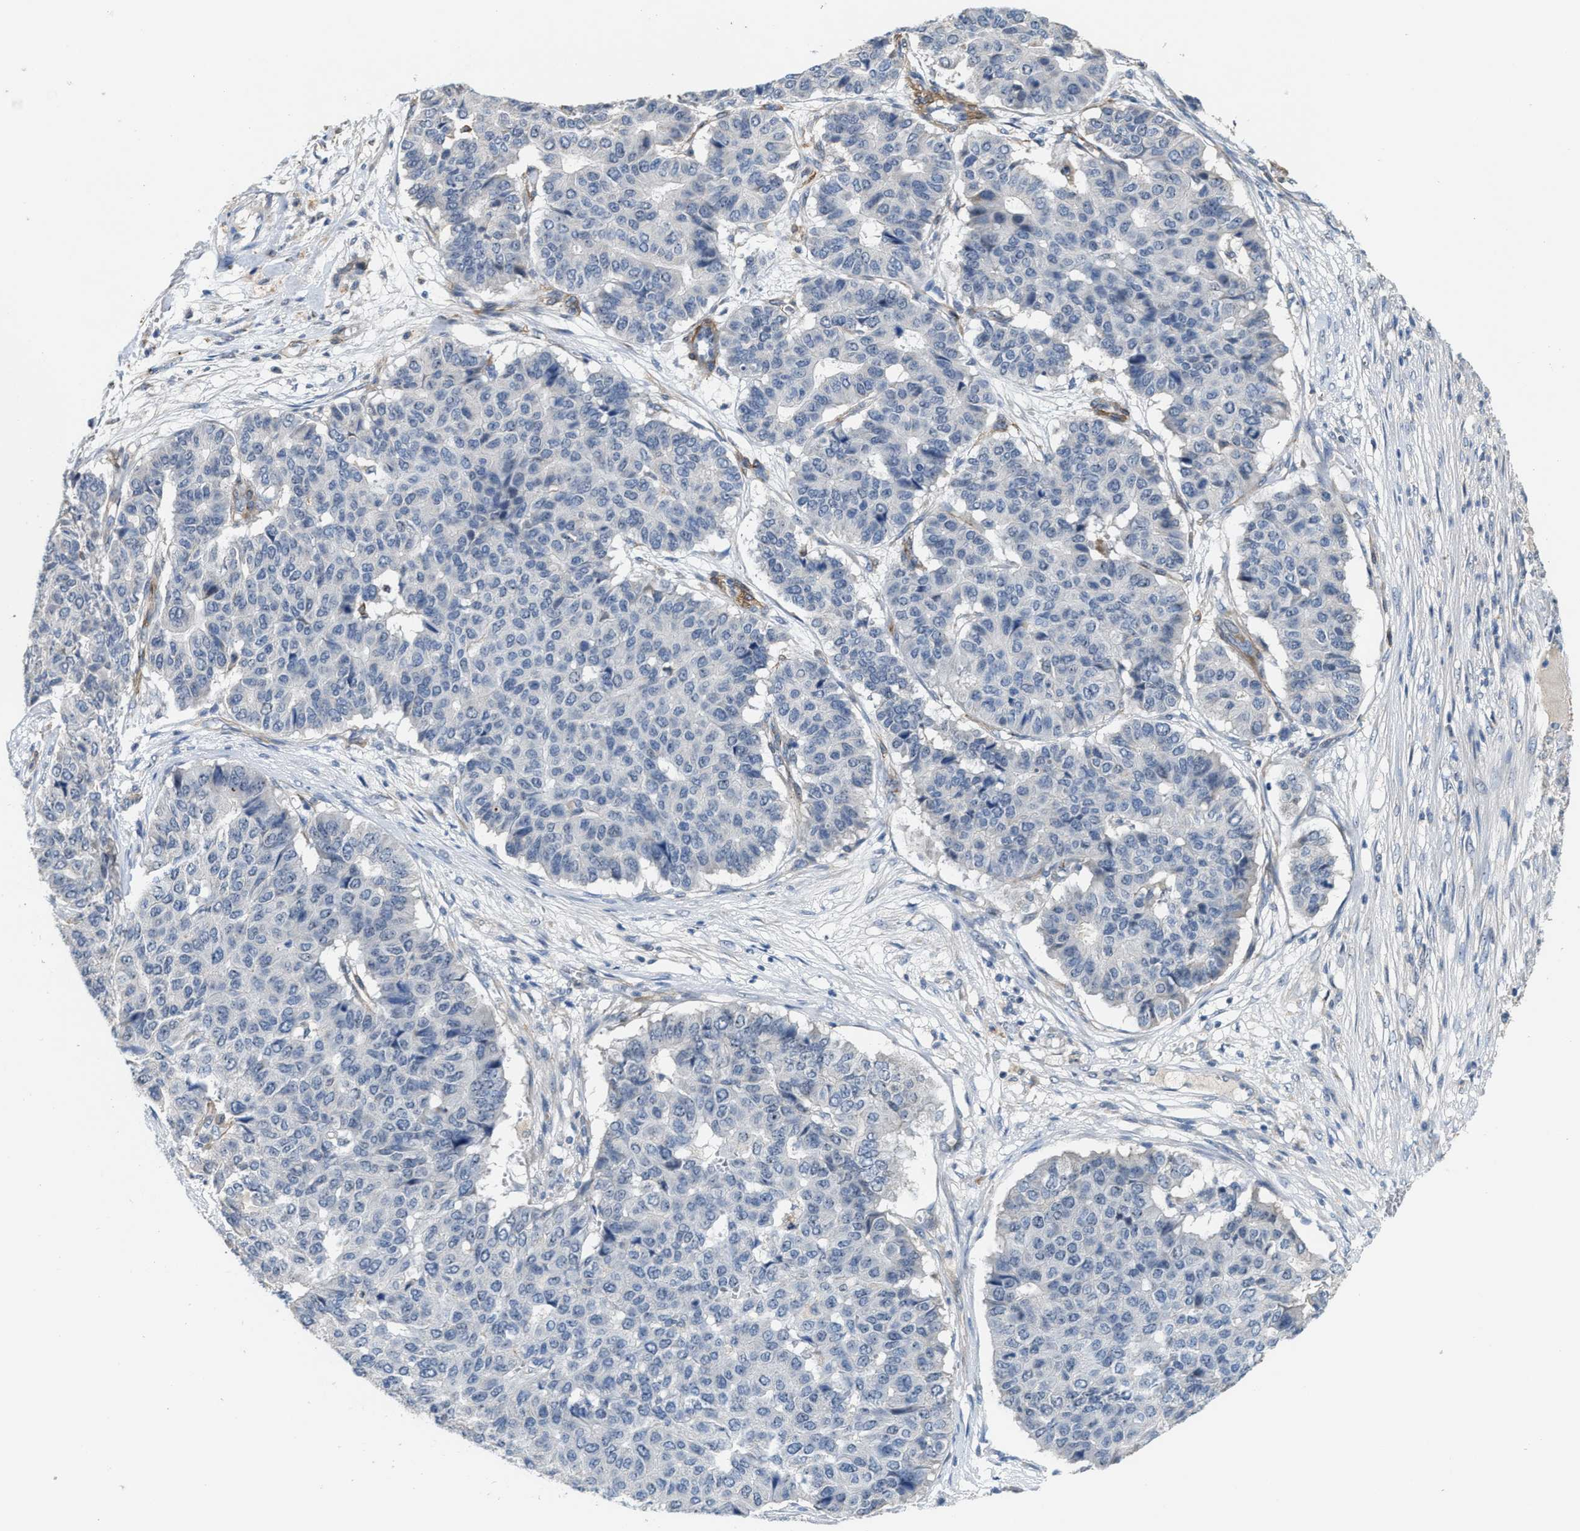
{"staining": {"intensity": "negative", "quantity": "none", "location": "none"}, "tissue": "pancreatic cancer", "cell_type": "Tumor cells", "image_type": "cancer", "snomed": [{"axis": "morphology", "description": "Adenocarcinoma, NOS"}, {"axis": "topography", "description": "Pancreas"}], "caption": "This is a image of immunohistochemistry (IHC) staining of pancreatic cancer (adenocarcinoma), which shows no staining in tumor cells. (Brightfield microscopy of DAB (3,3'-diaminobenzidine) immunohistochemistry at high magnification).", "gene": "ZNF783", "patient": {"sex": "male", "age": 50}}